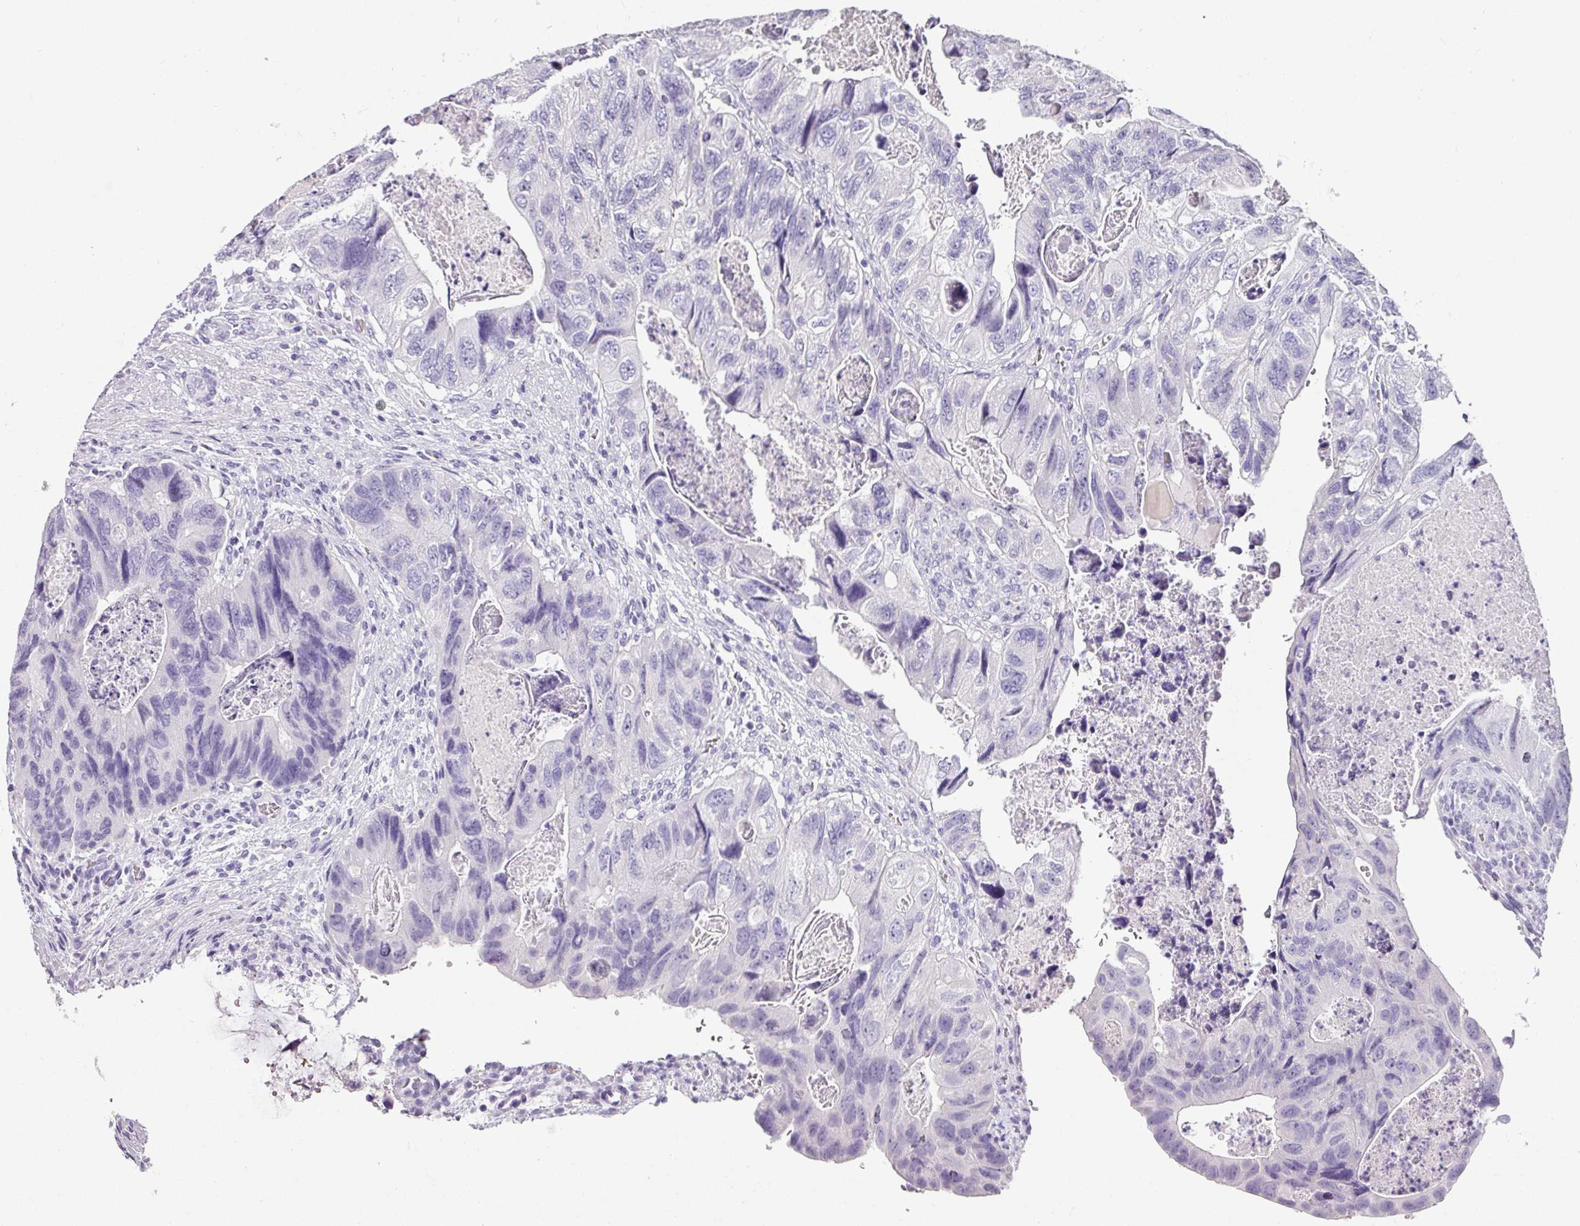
{"staining": {"intensity": "negative", "quantity": "none", "location": "none"}, "tissue": "colorectal cancer", "cell_type": "Tumor cells", "image_type": "cancer", "snomed": [{"axis": "morphology", "description": "Adenocarcinoma, NOS"}, {"axis": "topography", "description": "Rectum"}], "caption": "This micrograph is of adenocarcinoma (colorectal) stained with immunohistochemistry to label a protein in brown with the nuclei are counter-stained blue. There is no expression in tumor cells.", "gene": "NAPSA", "patient": {"sex": "male", "age": 63}}